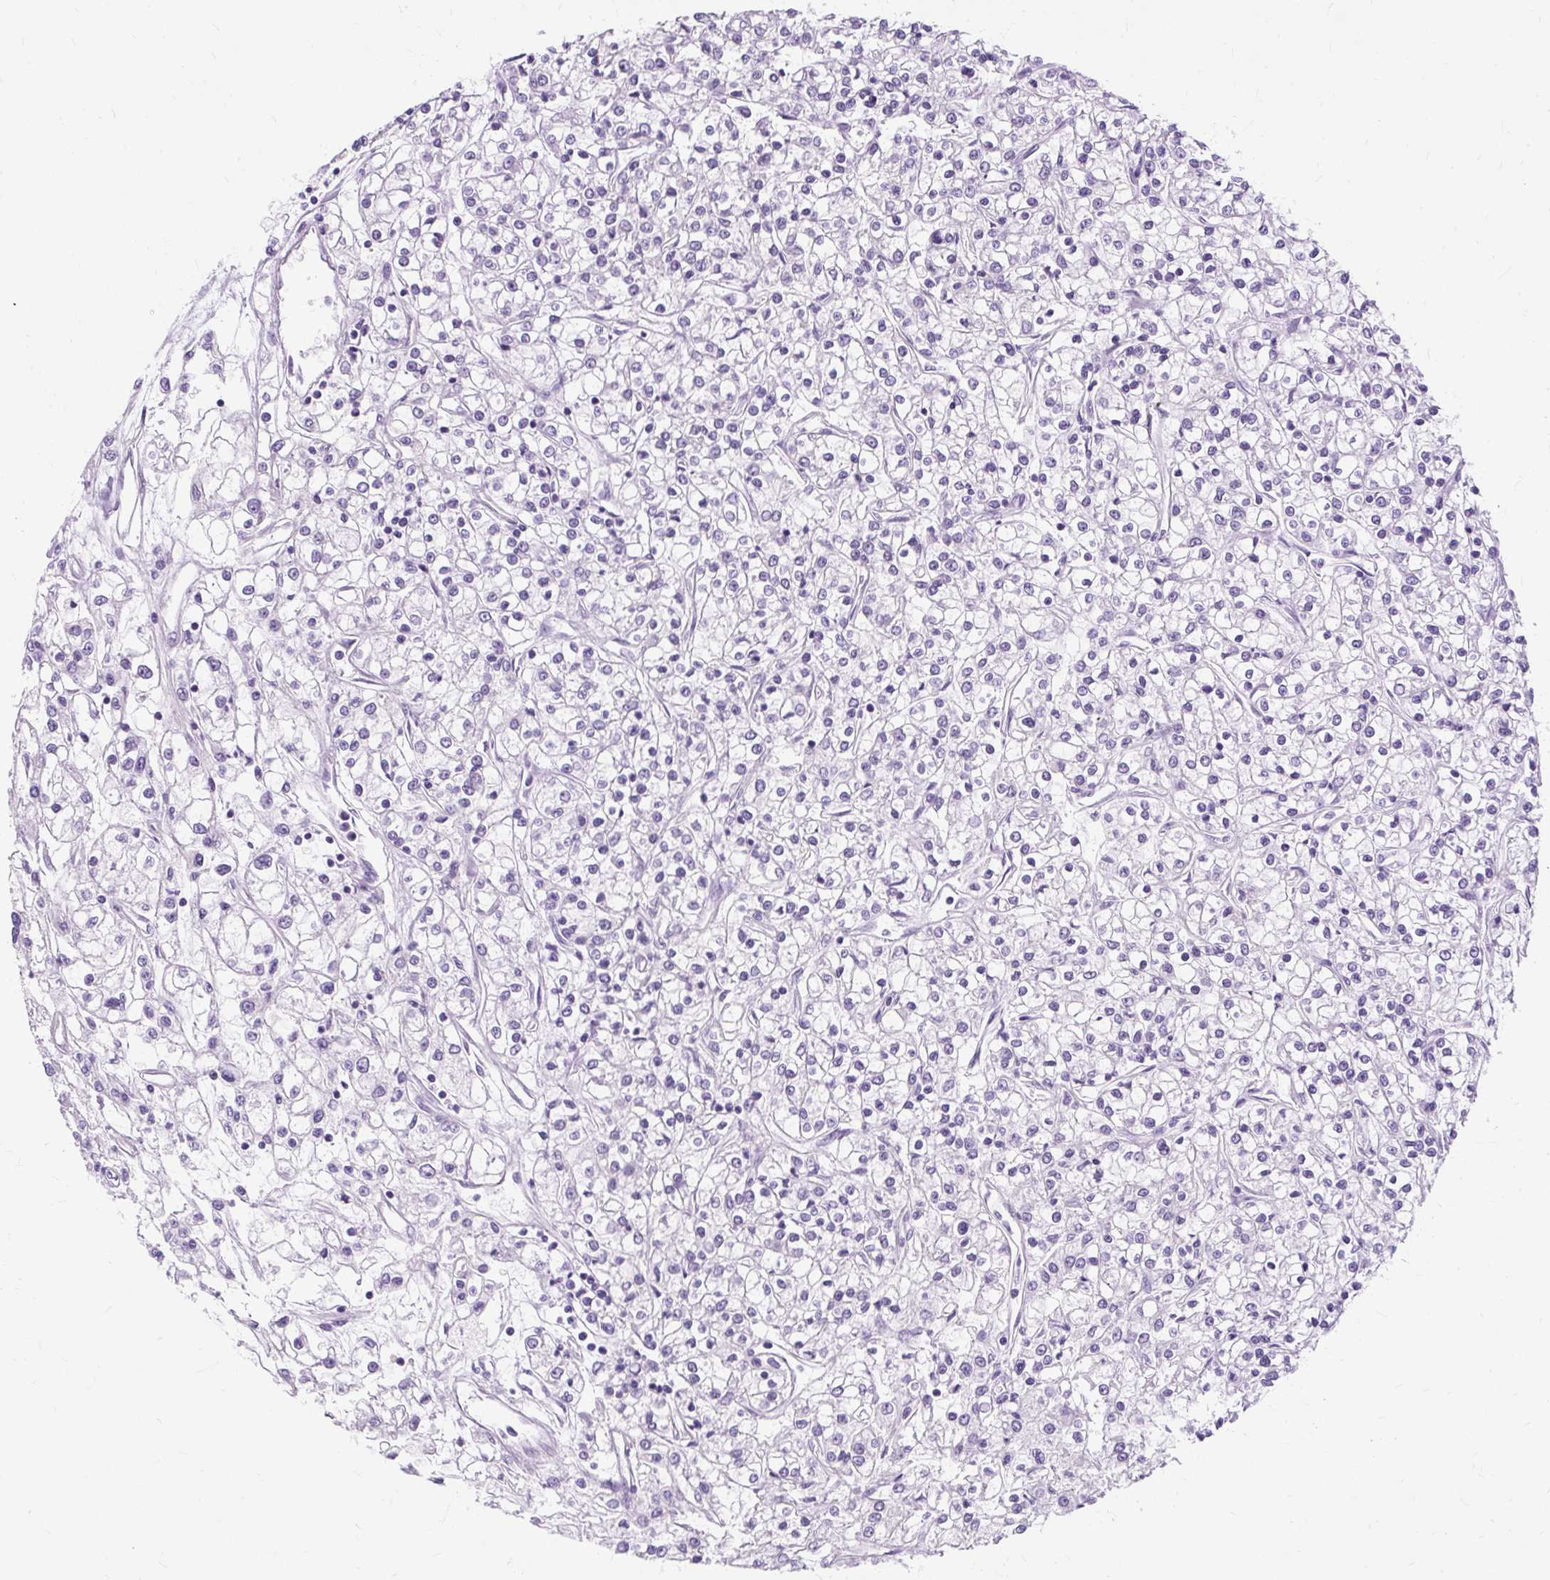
{"staining": {"intensity": "negative", "quantity": "none", "location": "none"}, "tissue": "renal cancer", "cell_type": "Tumor cells", "image_type": "cancer", "snomed": [{"axis": "morphology", "description": "Adenocarcinoma, NOS"}, {"axis": "topography", "description": "Kidney"}], "caption": "High power microscopy histopathology image of an immunohistochemistry image of renal cancer, revealing no significant staining in tumor cells.", "gene": "TMEM89", "patient": {"sex": "female", "age": 59}}